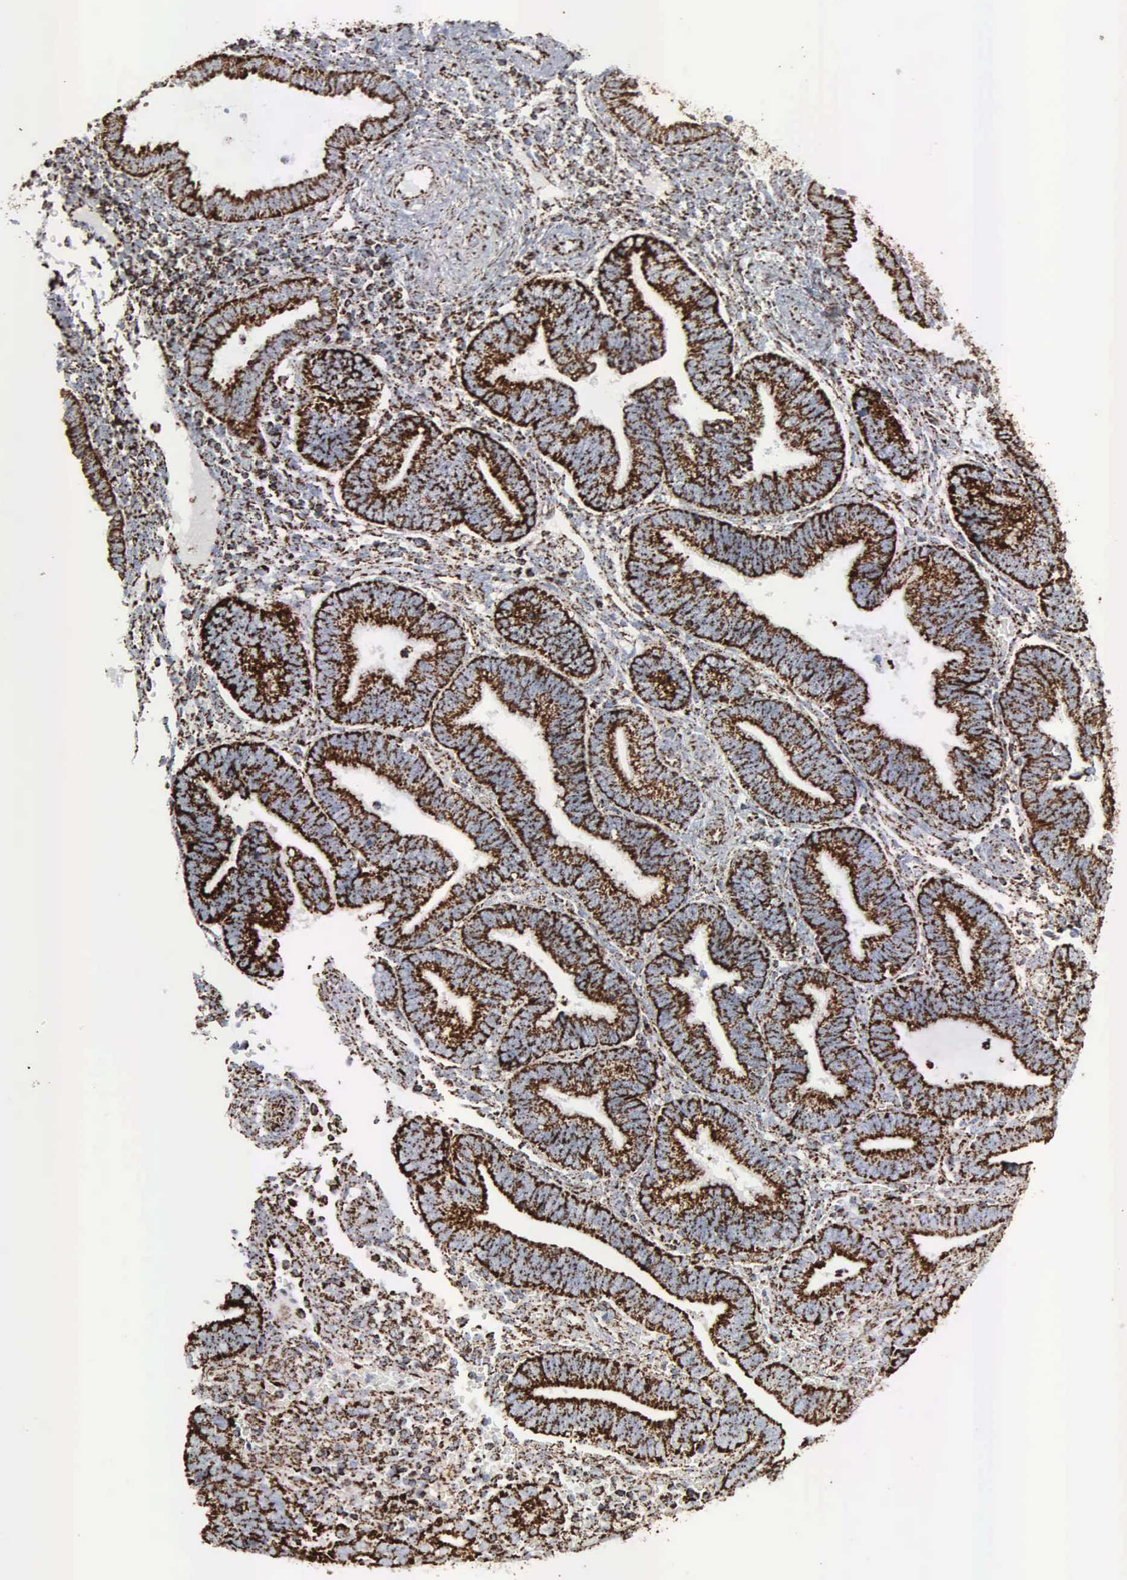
{"staining": {"intensity": "strong", "quantity": "25%-75%", "location": "cytoplasmic/membranous"}, "tissue": "endometrium", "cell_type": "Cells in endometrial stroma", "image_type": "normal", "snomed": [{"axis": "morphology", "description": "Normal tissue, NOS"}, {"axis": "topography", "description": "Endometrium"}], "caption": "Immunohistochemical staining of normal human endometrium demonstrates high levels of strong cytoplasmic/membranous staining in about 25%-75% of cells in endometrial stroma. (DAB (3,3'-diaminobenzidine) = brown stain, brightfield microscopy at high magnification).", "gene": "HSPA9", "patient": {"sex": "female", "age": 36}}